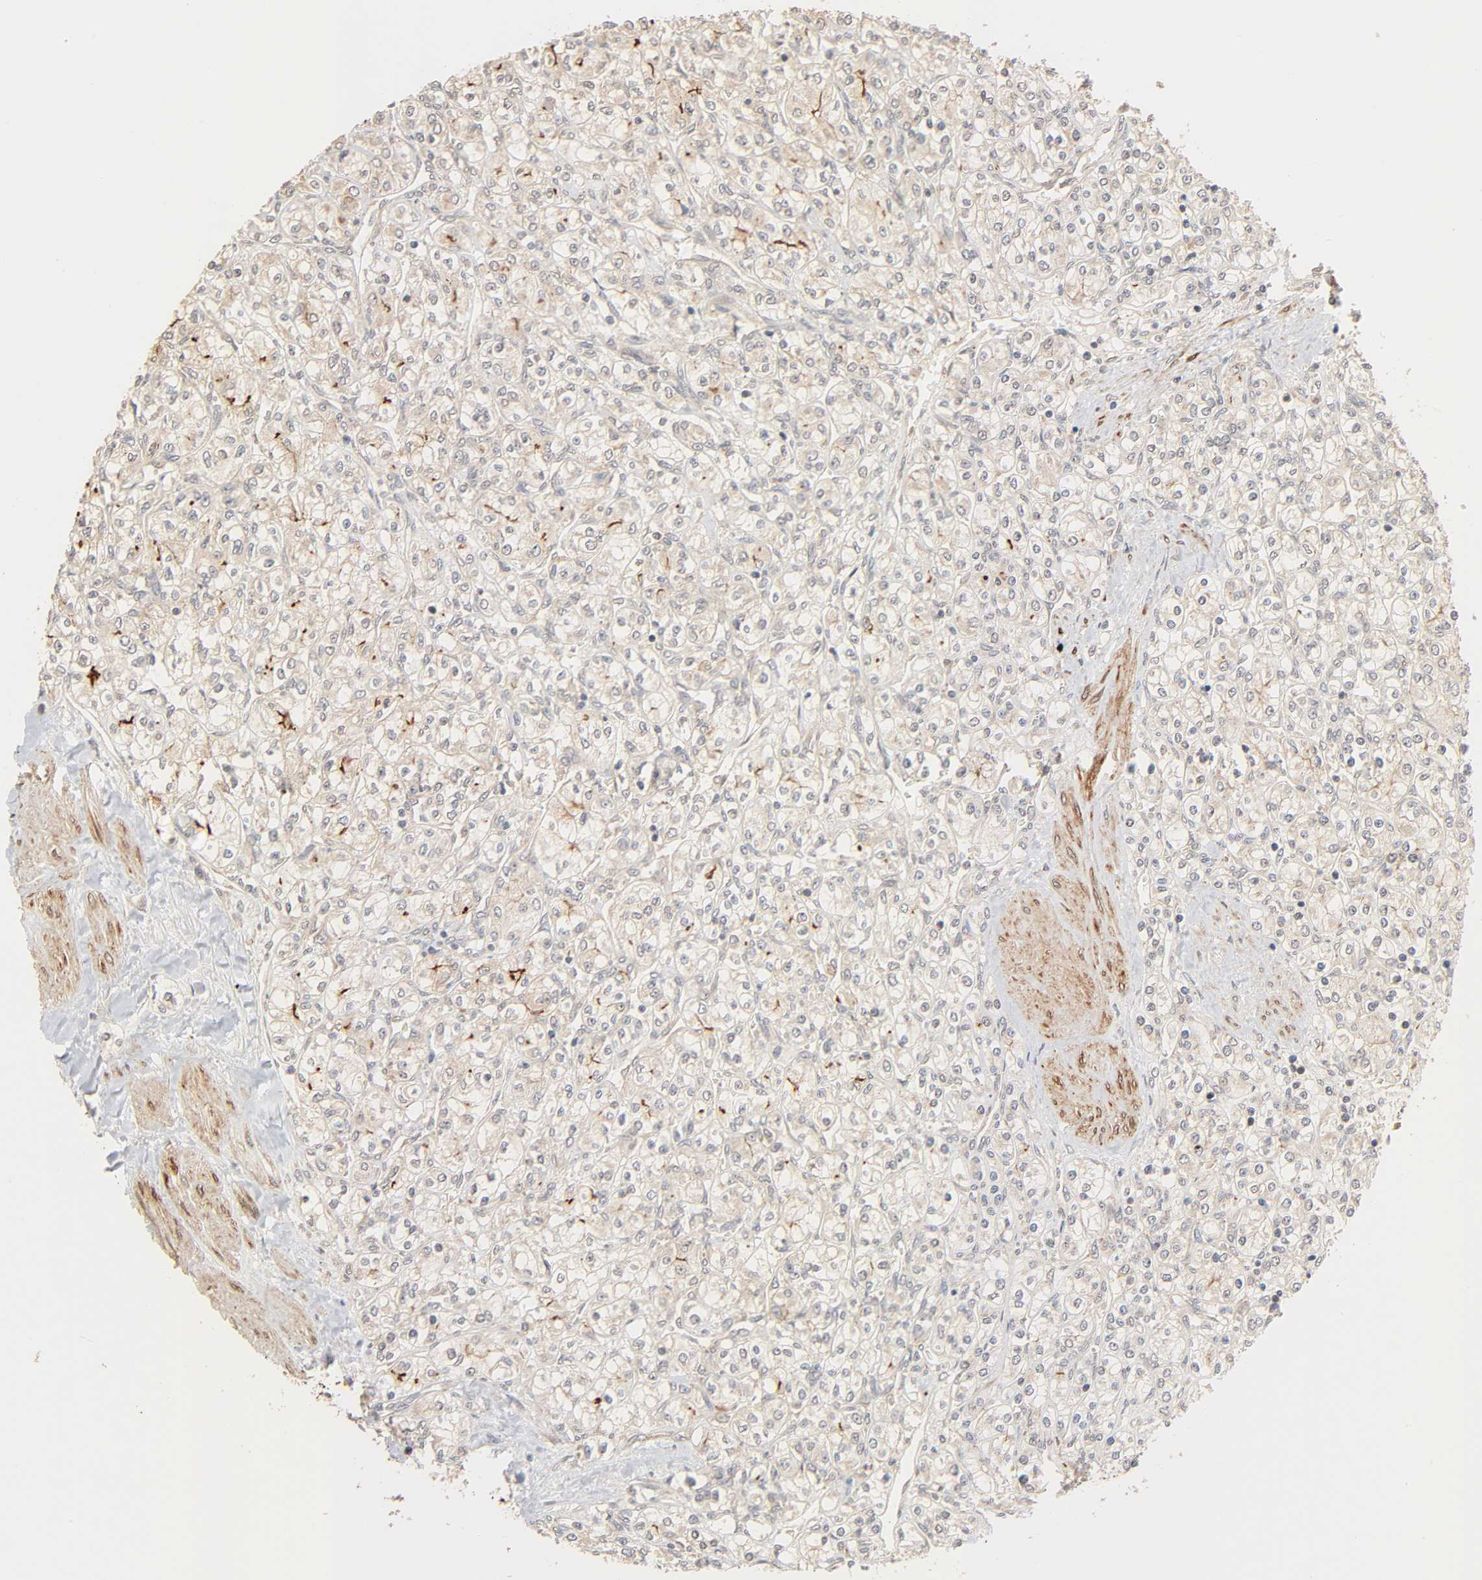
{"staining": {"intensity": "moderate", "quantity": "25%-75%", "location": "cytoplasmic/membranous"}, "tissue": "renal cancer", "cell_type": "Tumor cells", "image_type": "cancer", "snomed": [{"axis": "morphology", "description": "Adenocarcinoma, NOS"}, {"axis": "topography", "description": "Kidney"}], "caption": "Renal adenocarcinoma stained for a protein (brown) displays moderate cytoplasmic/membranous positive expression in about 25%-75% of tumor cells.", "gene": "NEMF", "patient": {"sex": "male", "age": 77}}